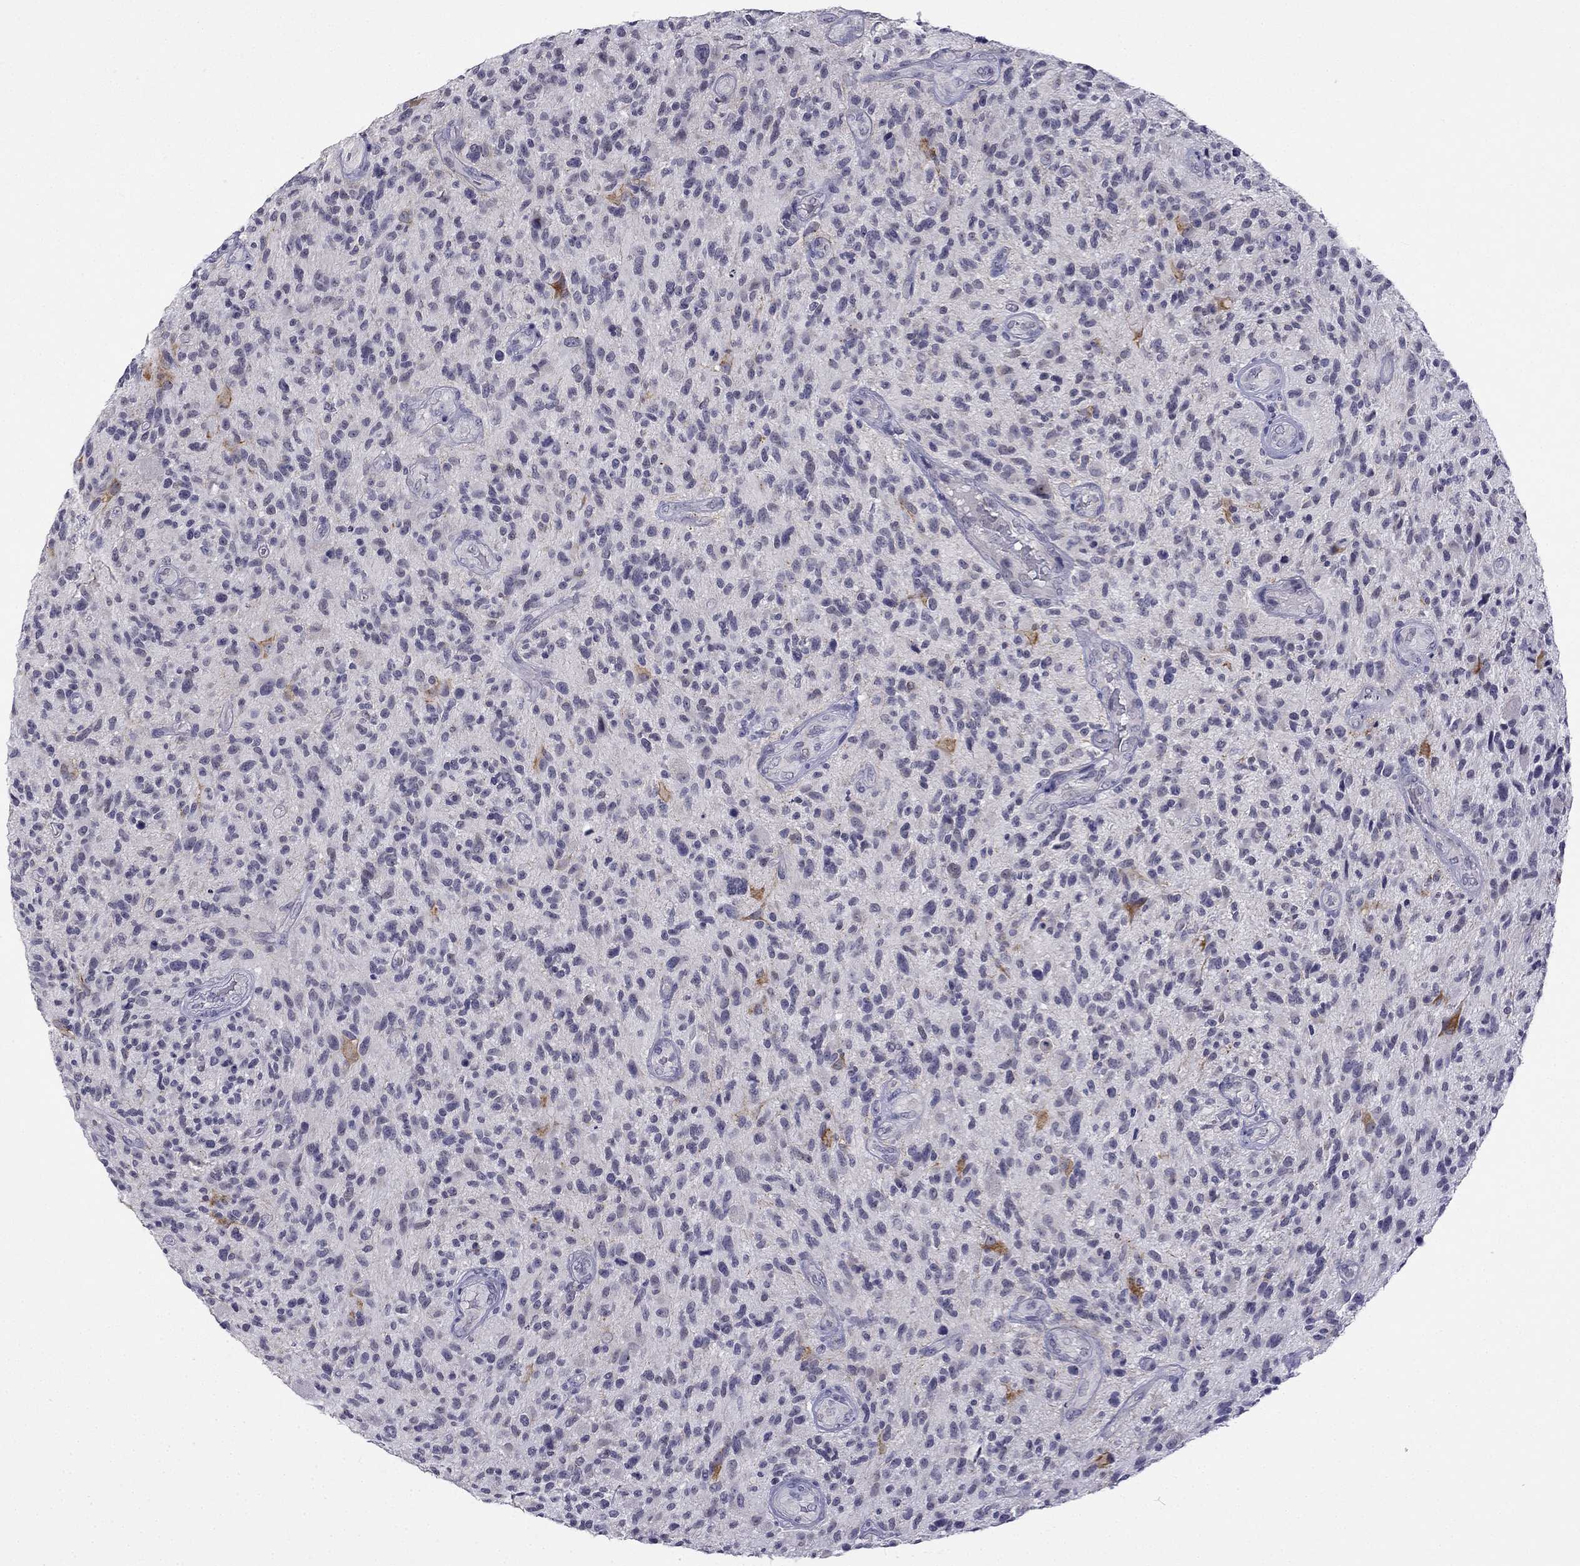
{"staining": {"intensity": "negative", "quantity": "none", "location": "none"}, "tissue": "glioma", "cell_type": "Tumor cells", "image_type": "cancer", "snomed": [{"axis": "morphology", "description": "Glioma, malignant, High grade"}, {"axis": "topography", "description": "Brain"}], "caption": "Glioma was stained to show a protein in brown. There is no significant positivity in tumor cells. (Stains: DAB (3,3'-diaminobenzidine) immunohistochemistry (IHC) with hematoxylin counter stain, Microscopy: brightfield microscopy at high magnification).", "gene": "C5orf49", "patient": {"sex": "male", "age": 47}}